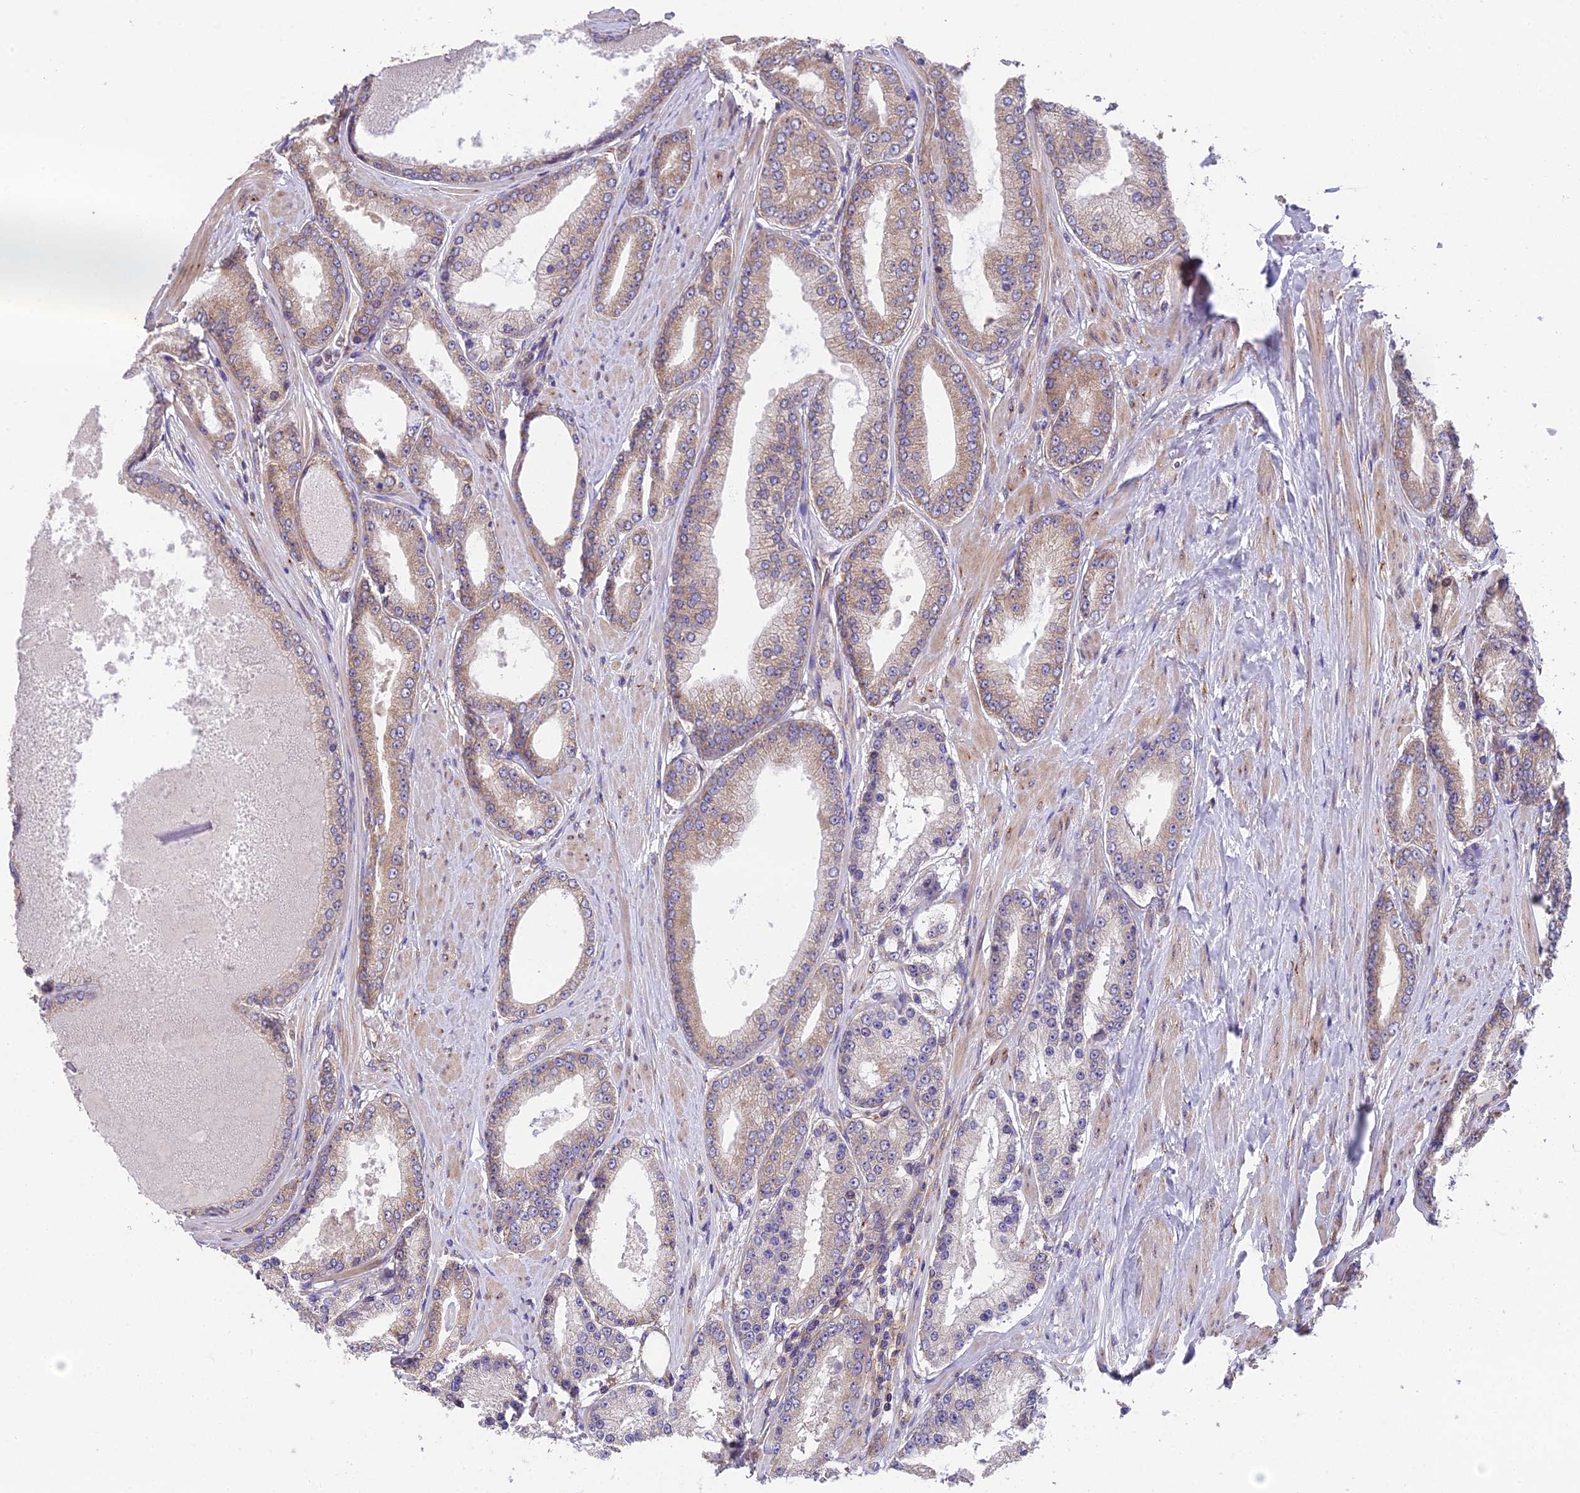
{"staining": {"intensity": "weak", "quantity": ">75%", "location": "cytoplasmic/membranous"}, "tissue": "prostate cancer", "cell_type": "Tumor cells", "image_type": "cancer", "snomed": [{"axis": "morphology", "description": "Adenocarcinoma, High grade"}, {"axis": "topography", "description": "Prostate"}], "caption": "A brown stain shows weak cytoplasmic/membranous positivity of a protein in human prostate cancer tumor cells.", "gene": "BLOC1S4", "patient": {"sex": "male", "age": 59}}